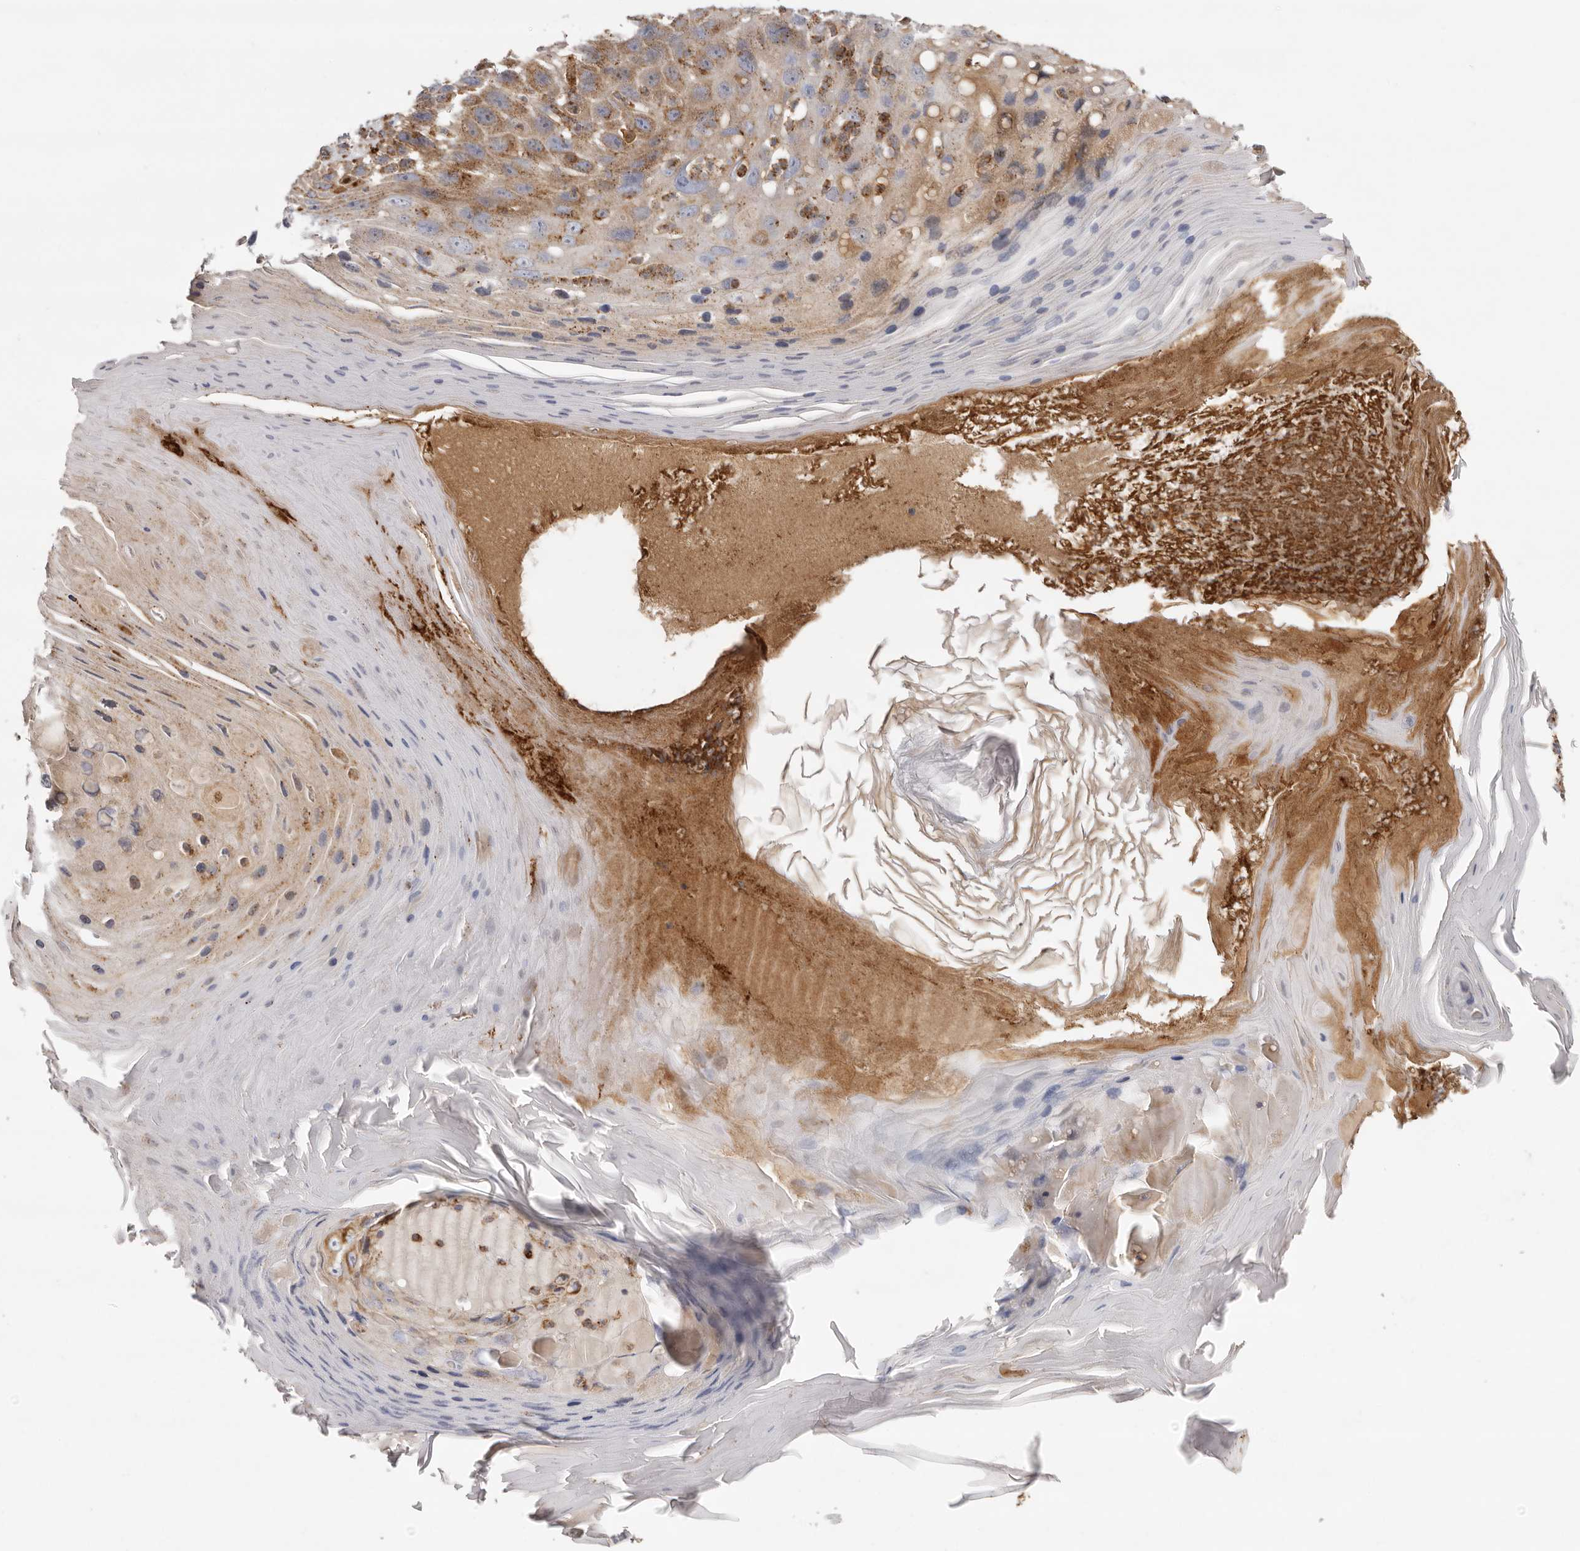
{"staining": {"intensity": "moderate", "quantity": ">75%", "location": "cytoplasmic/membranous"}, "tissue": "skin cancer", "cell_type": "Tumor cells", "image_type": "cancer", "snomed": [{"axis": "morphology", "description": "Squamous cell carcinoma, NOS"}, {"axis": "topography", "description": "Skin"}], "caption": "A brown stain shows moderate cytoplasmic/membranous positivity of a protein in squamous cell carcinoma (skin) tumor cells.", "gene": "GRN", "patient": {"sex": "female", "age": 88}}